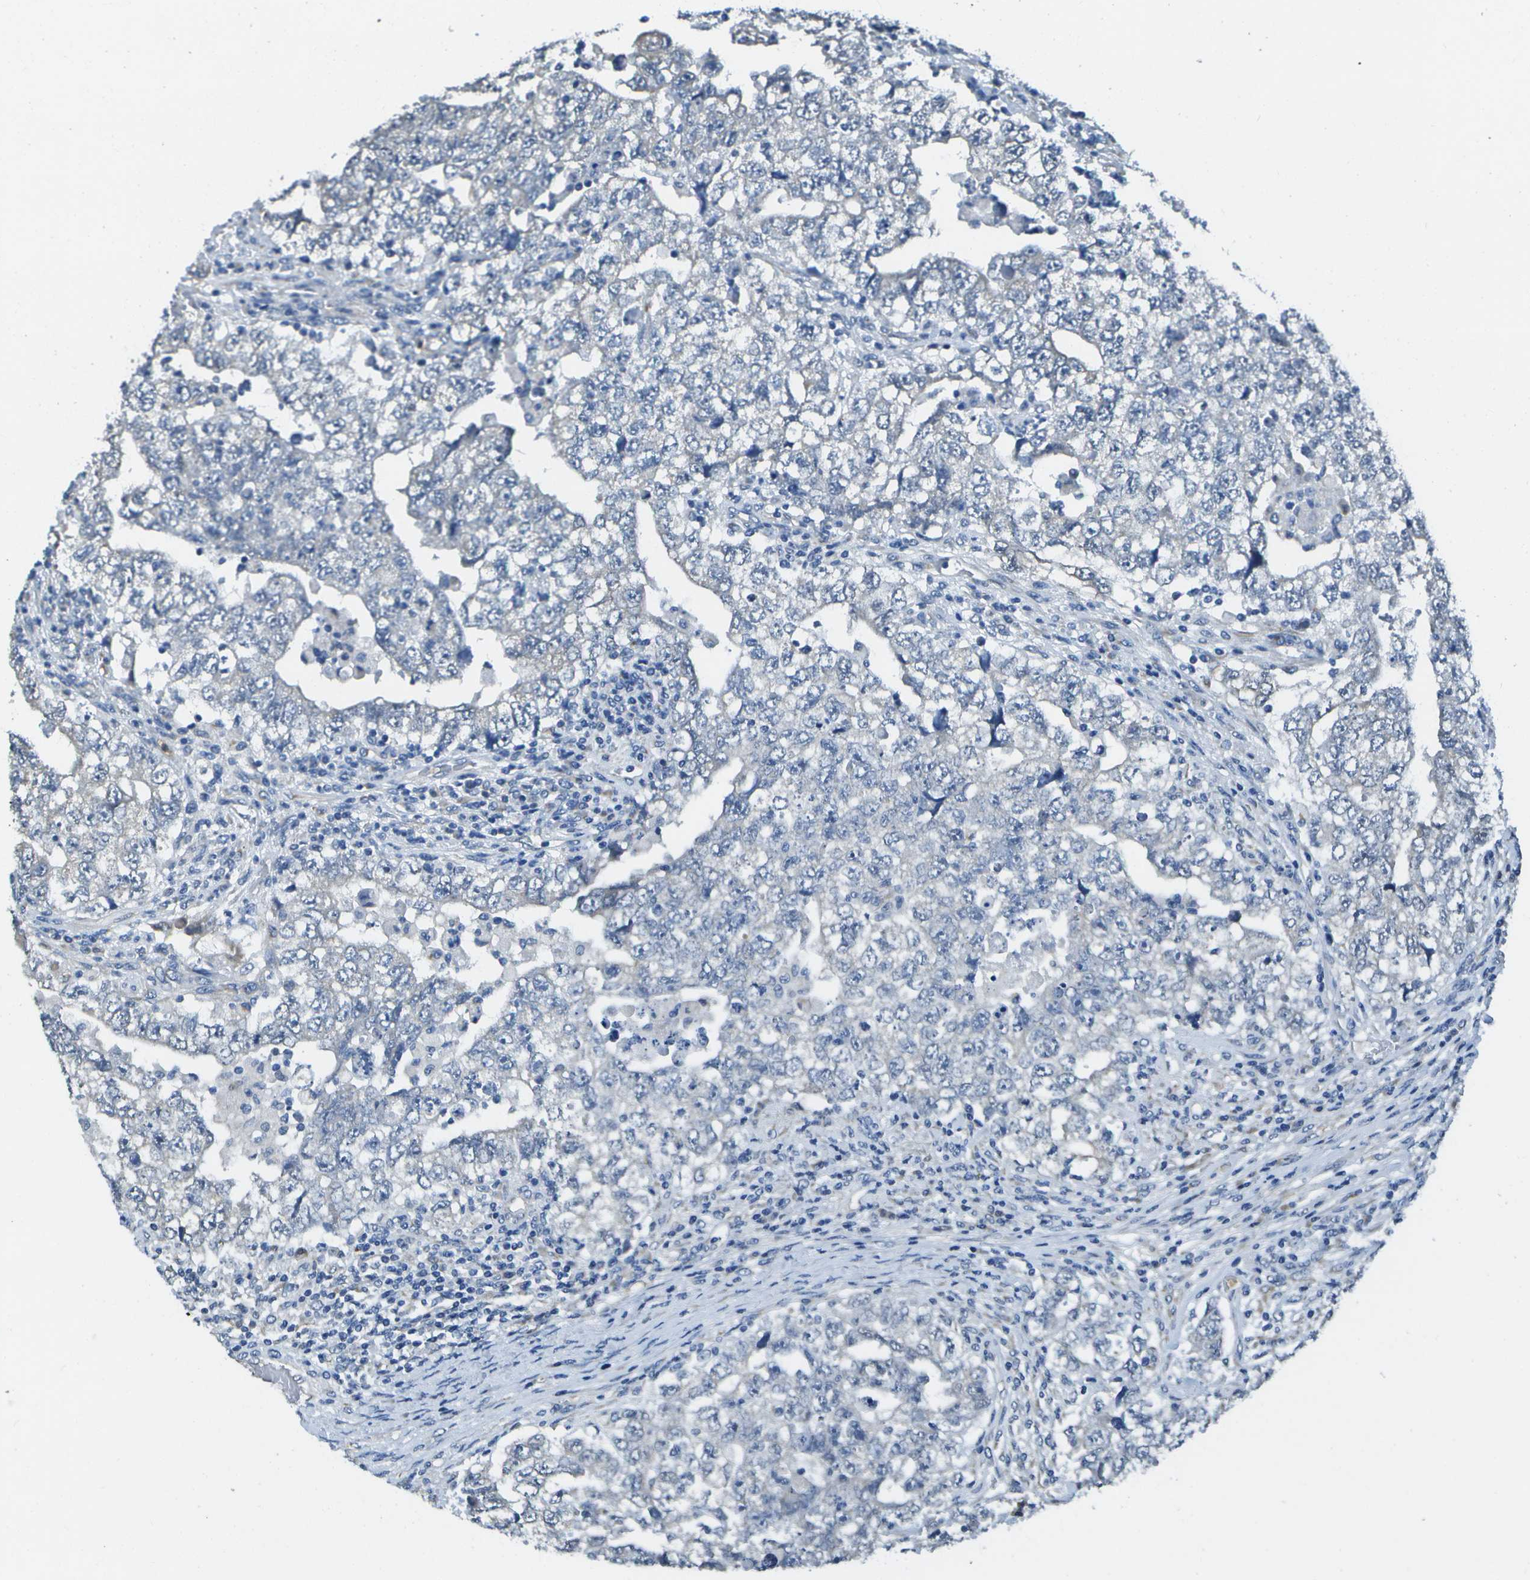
{"staining": {"intensity": "negative", "quantity": "none", "location": "none"}, "tissue": "testis cancer", "cell_type": "Tumor cells", "image_type": "cancer", "snomed": [{"axis": "morphology", "description": "Carcinoma, Embryonal, NOS"}, {"axis": "topography", "description": "Testis"}], "caption": "The micrograph reveals no significant expression in tumor cells of testis cancer.", "gene": "DSE", "patient": {"sex": "male", "age": 36}}